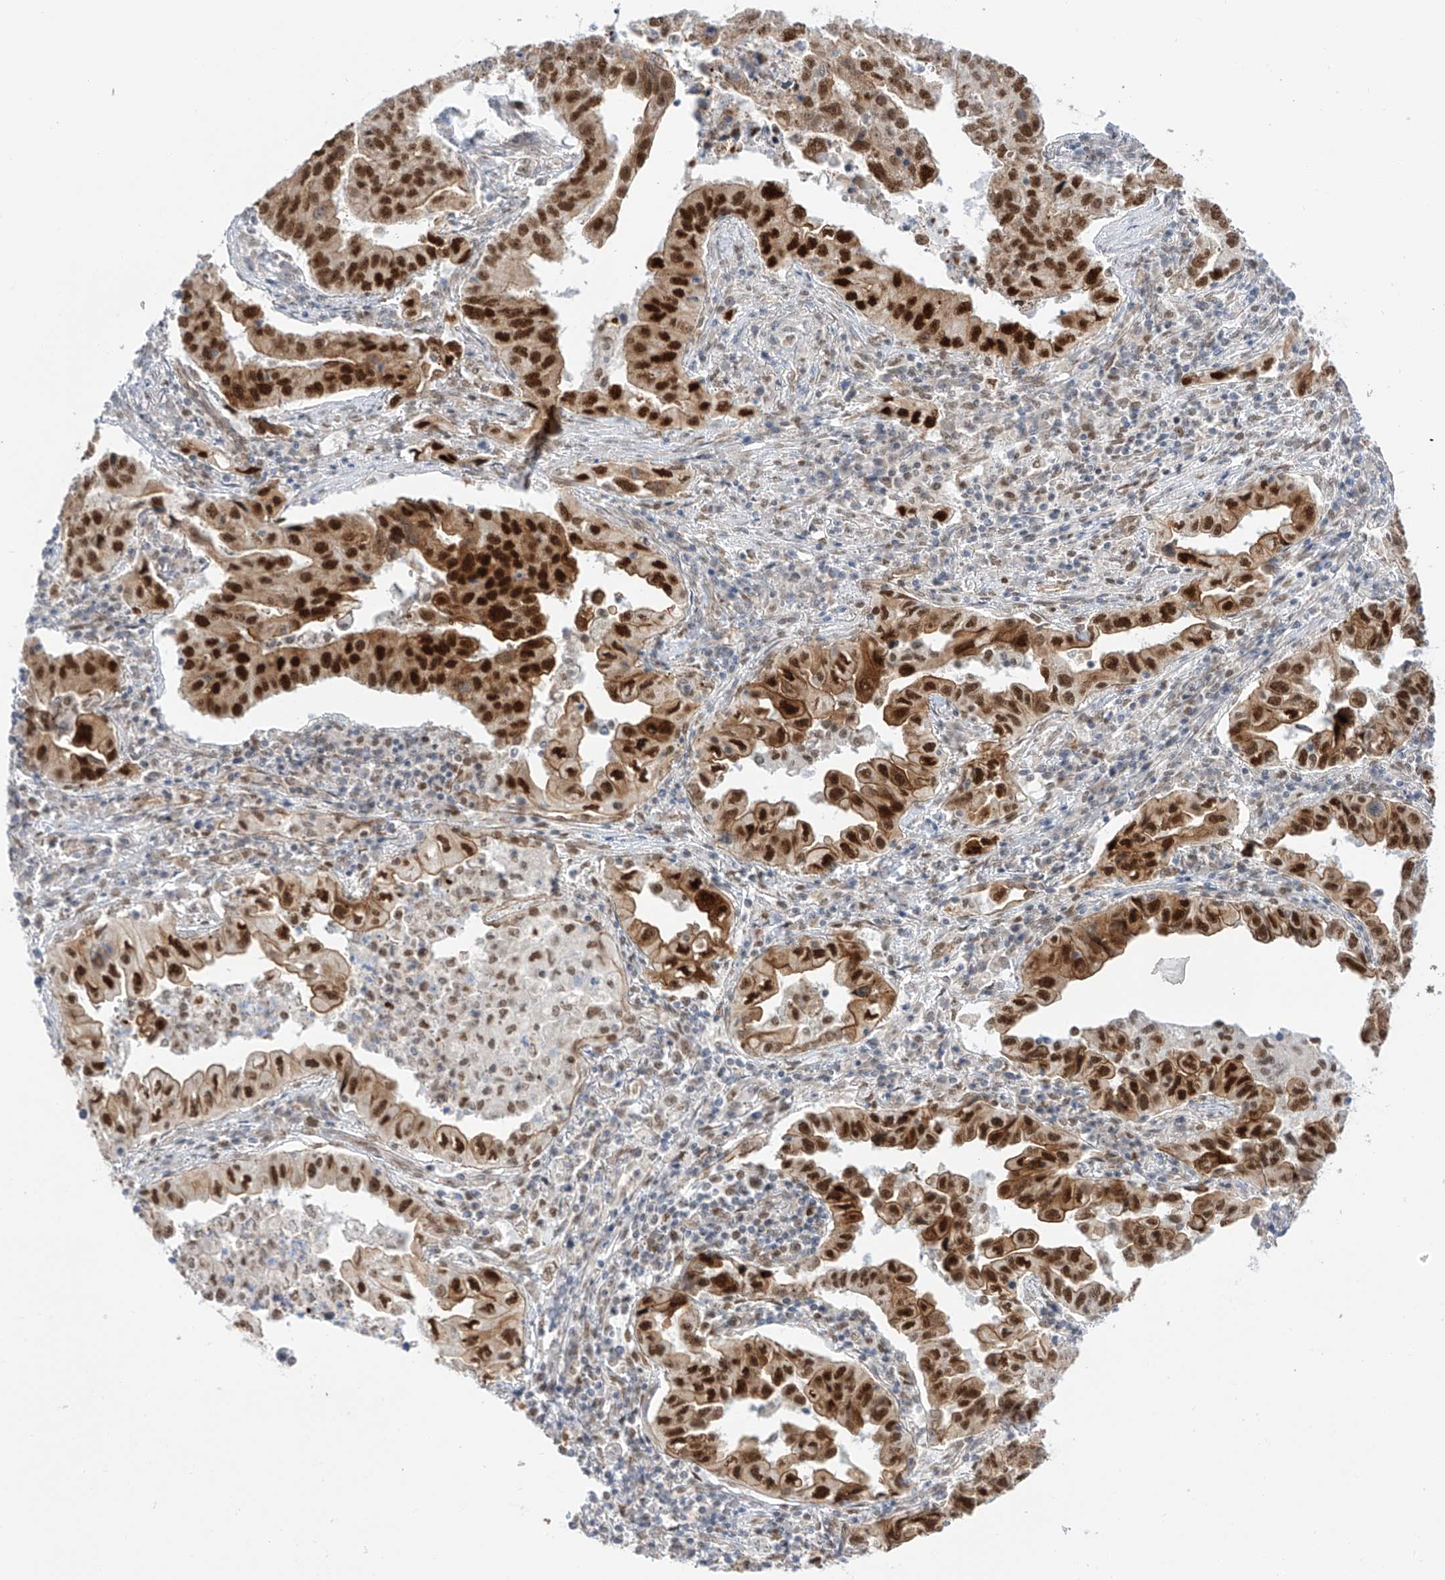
{"staining": {"intensity": "strong", "quantity": ">75%", "location": "cytoplasmic/membranous,nuclear"}, "tissue": "lung cancer", "cell_type": "Tumor cells", "image_type": "cancer", "snomed": [{"axis": "morphology", "description": "Adenocarcinoma, NOS"}, {"axis": "topography", "description": "Lung"}], "caption": "A brown stain highlights strong cytoplasmic/membranous and nuclear expression of a protein in lung adenocarcinoma tumor cells.", "gene": "POGK", "patient": {"sex": "female", "age": 51}}